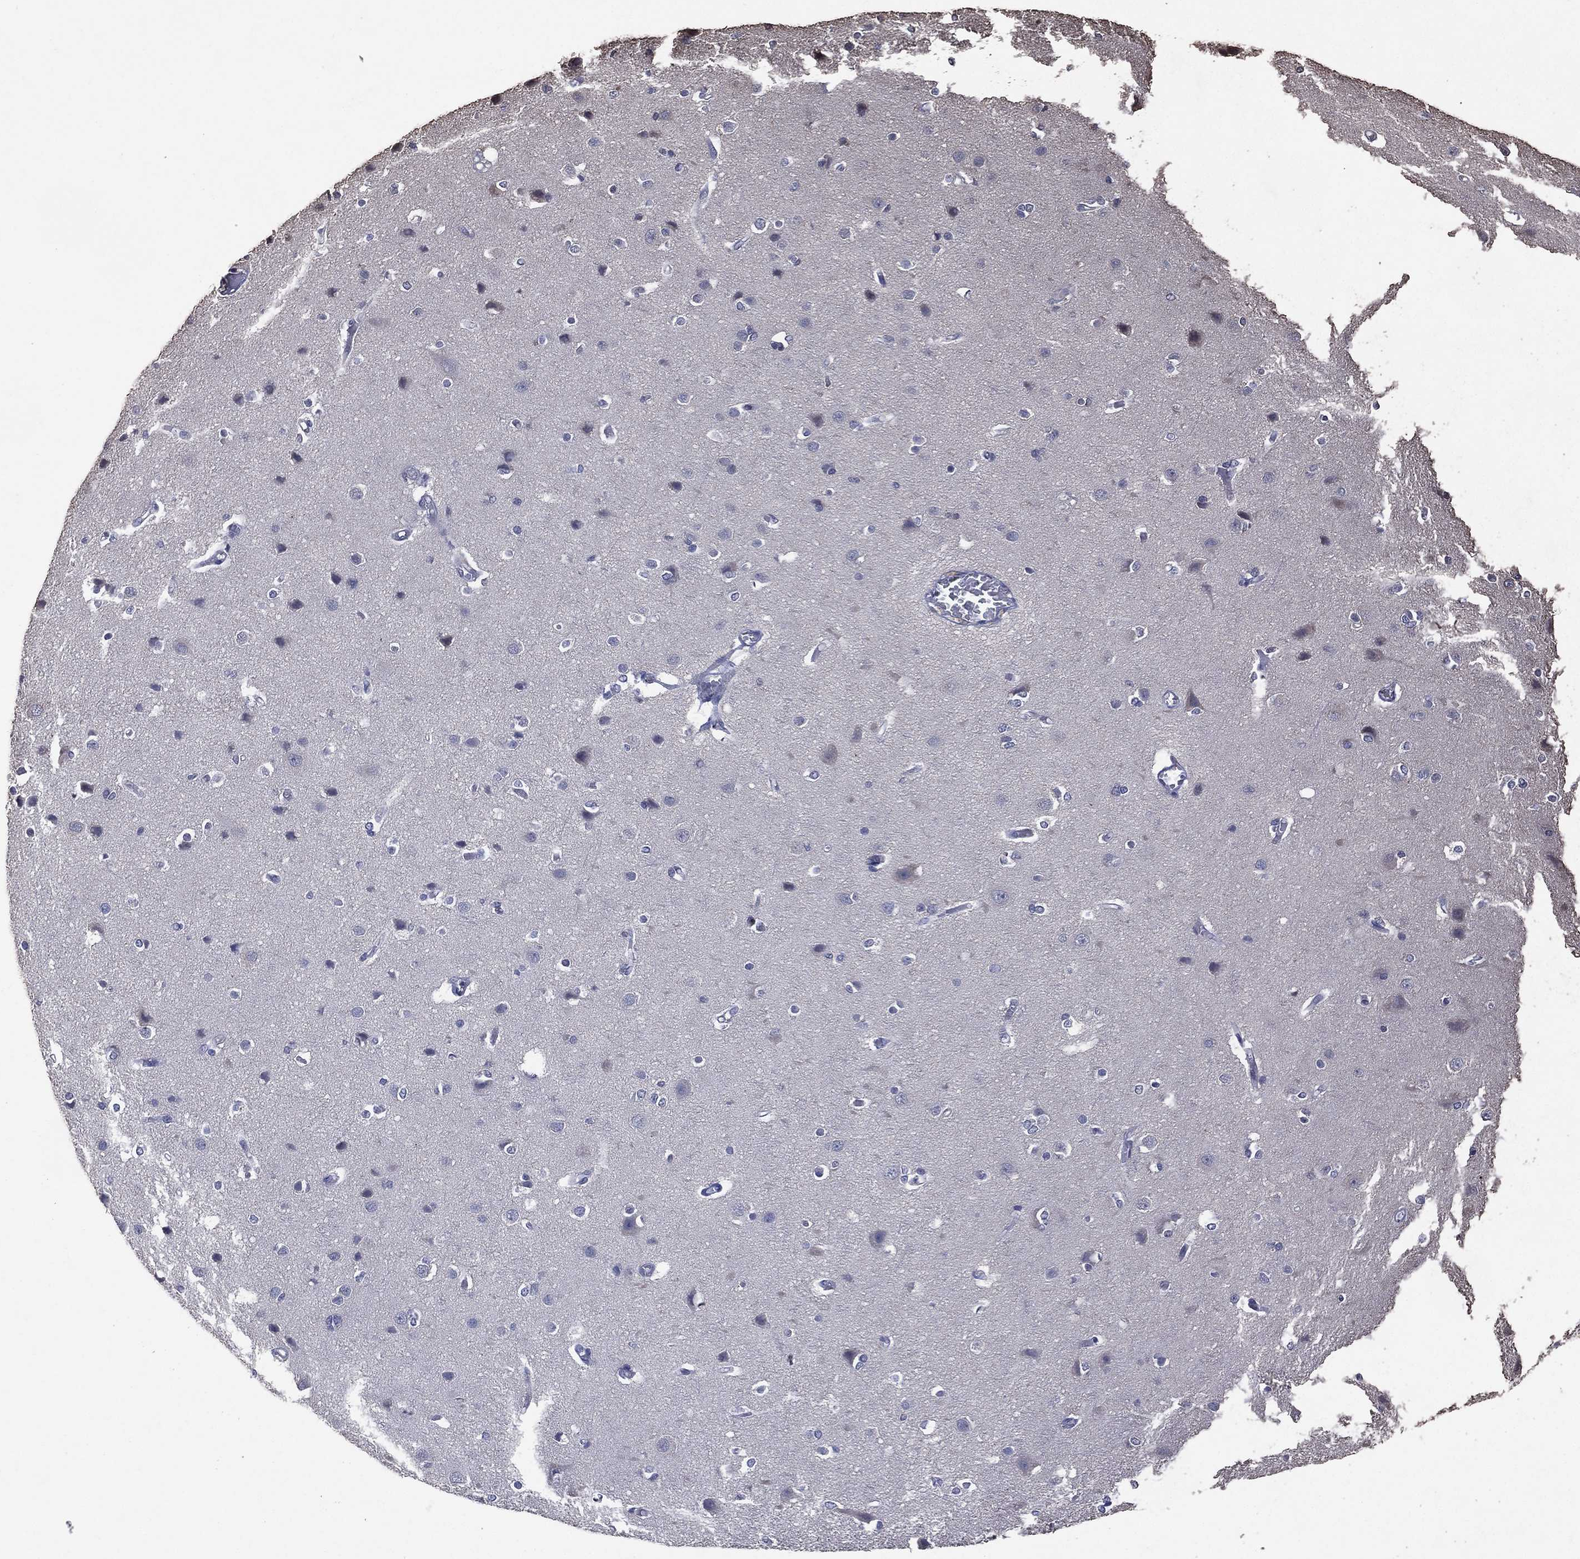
{"staining": {"intensity": "negative", "quantity": "none", "location": "none"}, "tissue": "cerebral cortex", "cell_type": "Endothelial cells", "image_type": "normal", "snomed": [{"axis": "morphology", "description": "Normal tissue, NOS"}, {"axis": "topography", "description": "Cerebral cortex"}], "caption": "Cerebral cortex was stained to show a protein in brown. There is no significant staining in endothelial cells. (DAB IHC visualized using brightfield microscopy, high magnification).", "gene": "ADPRHL1", "patient": {"sex": "male", "age": 37}}